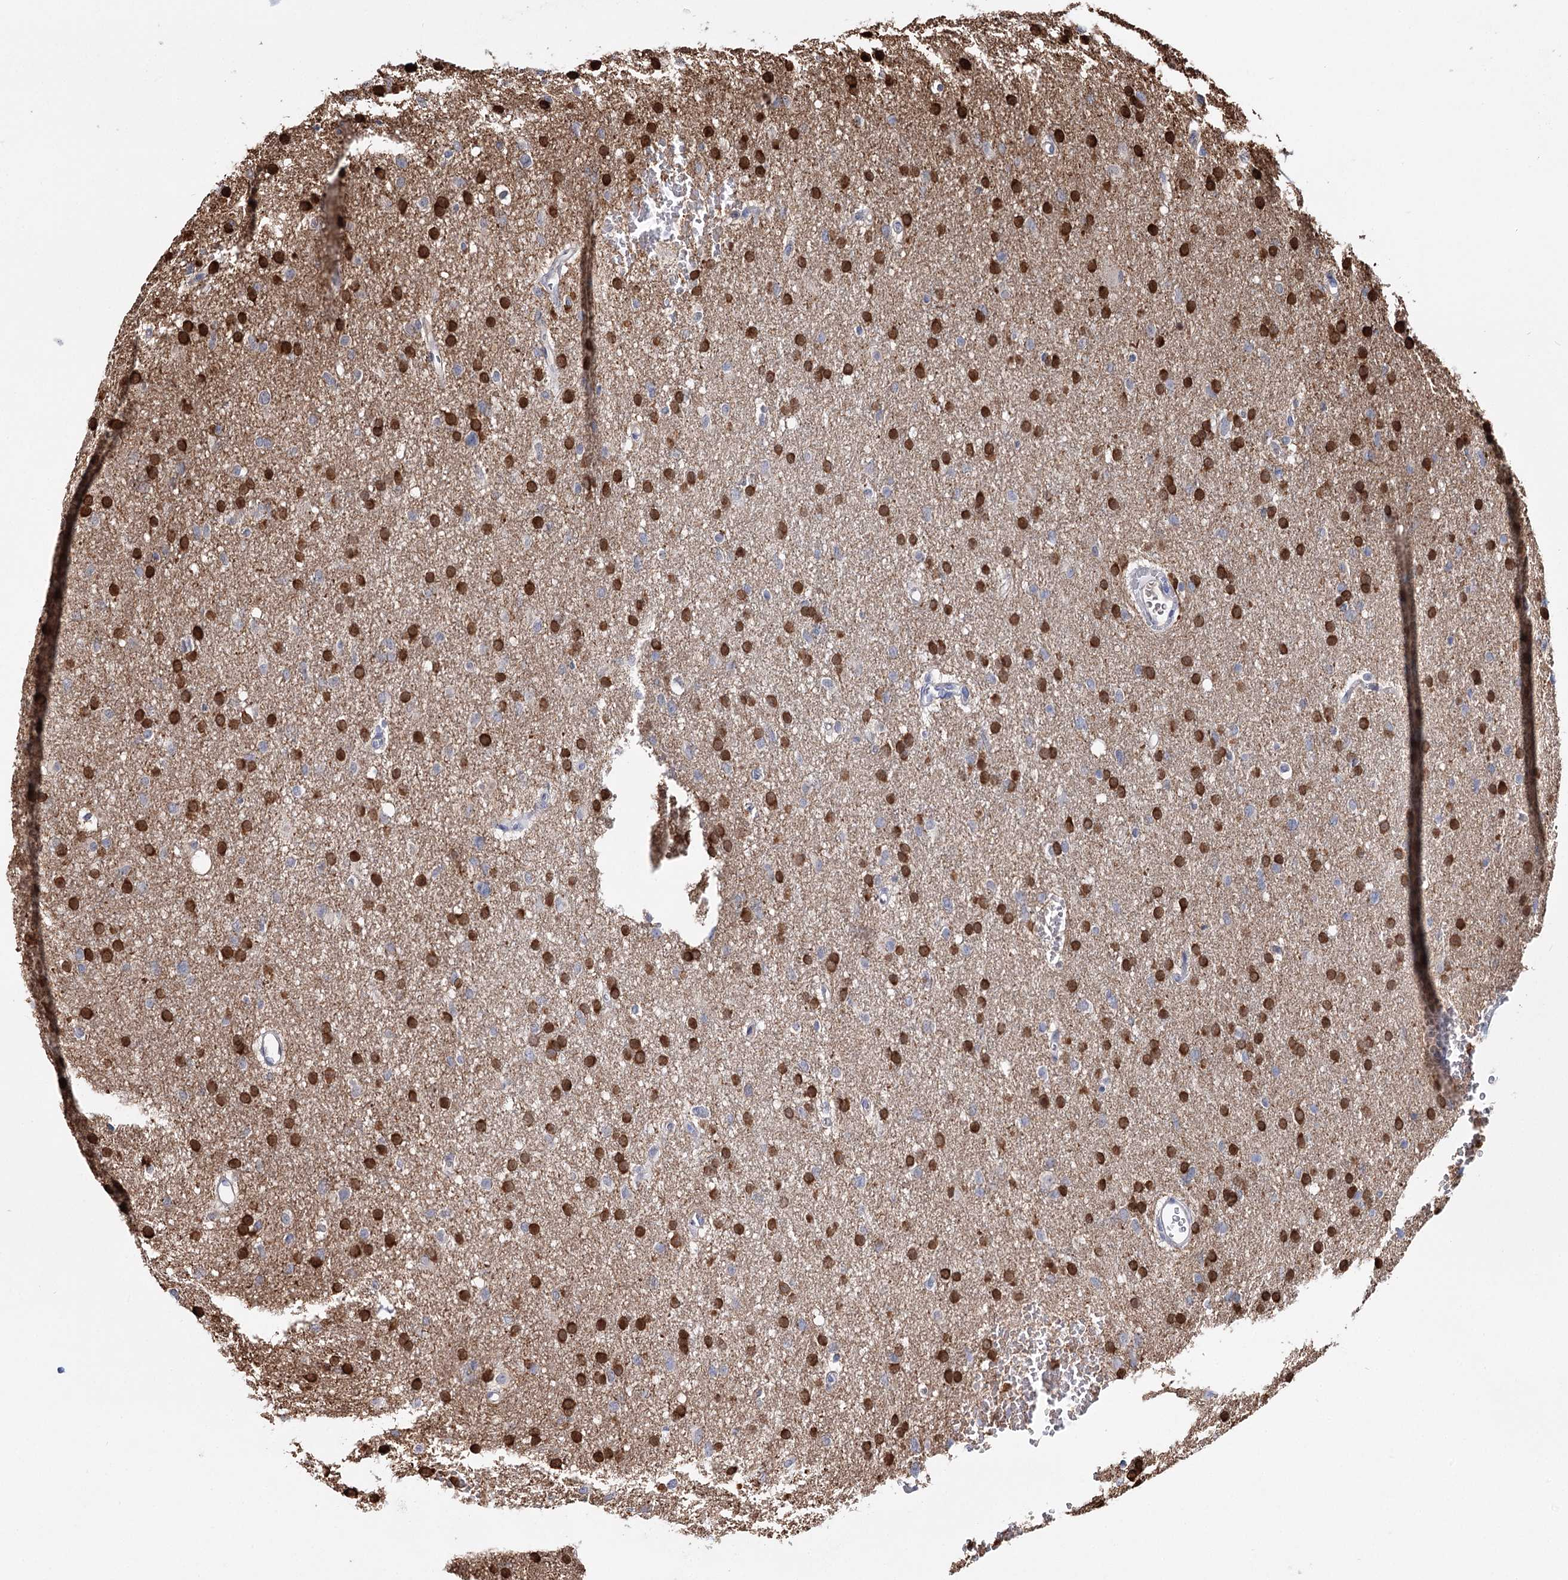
{"staining": {"intensity": "strong", "quantity": ">75%", "location": "nuclear"}, "tissue": "glioma", "cell_type": "Tumor cells", "image_type": "cancer", "snomed": [{"axis": "morphology", "description": "Glioma, malignant, High grade"}, {"axis": "topography", "description": "Cerebral cortex"}], "caption": "This histopathology image demonstrates glioma stained with immunohistochemistry to label a protein in brown. The nuclear of tumor cells show strong positivity for the protein. Nuclei are counter-stained blue.", "gene": "CFAP46", "patient": {"sex": "female", "age": 36}}